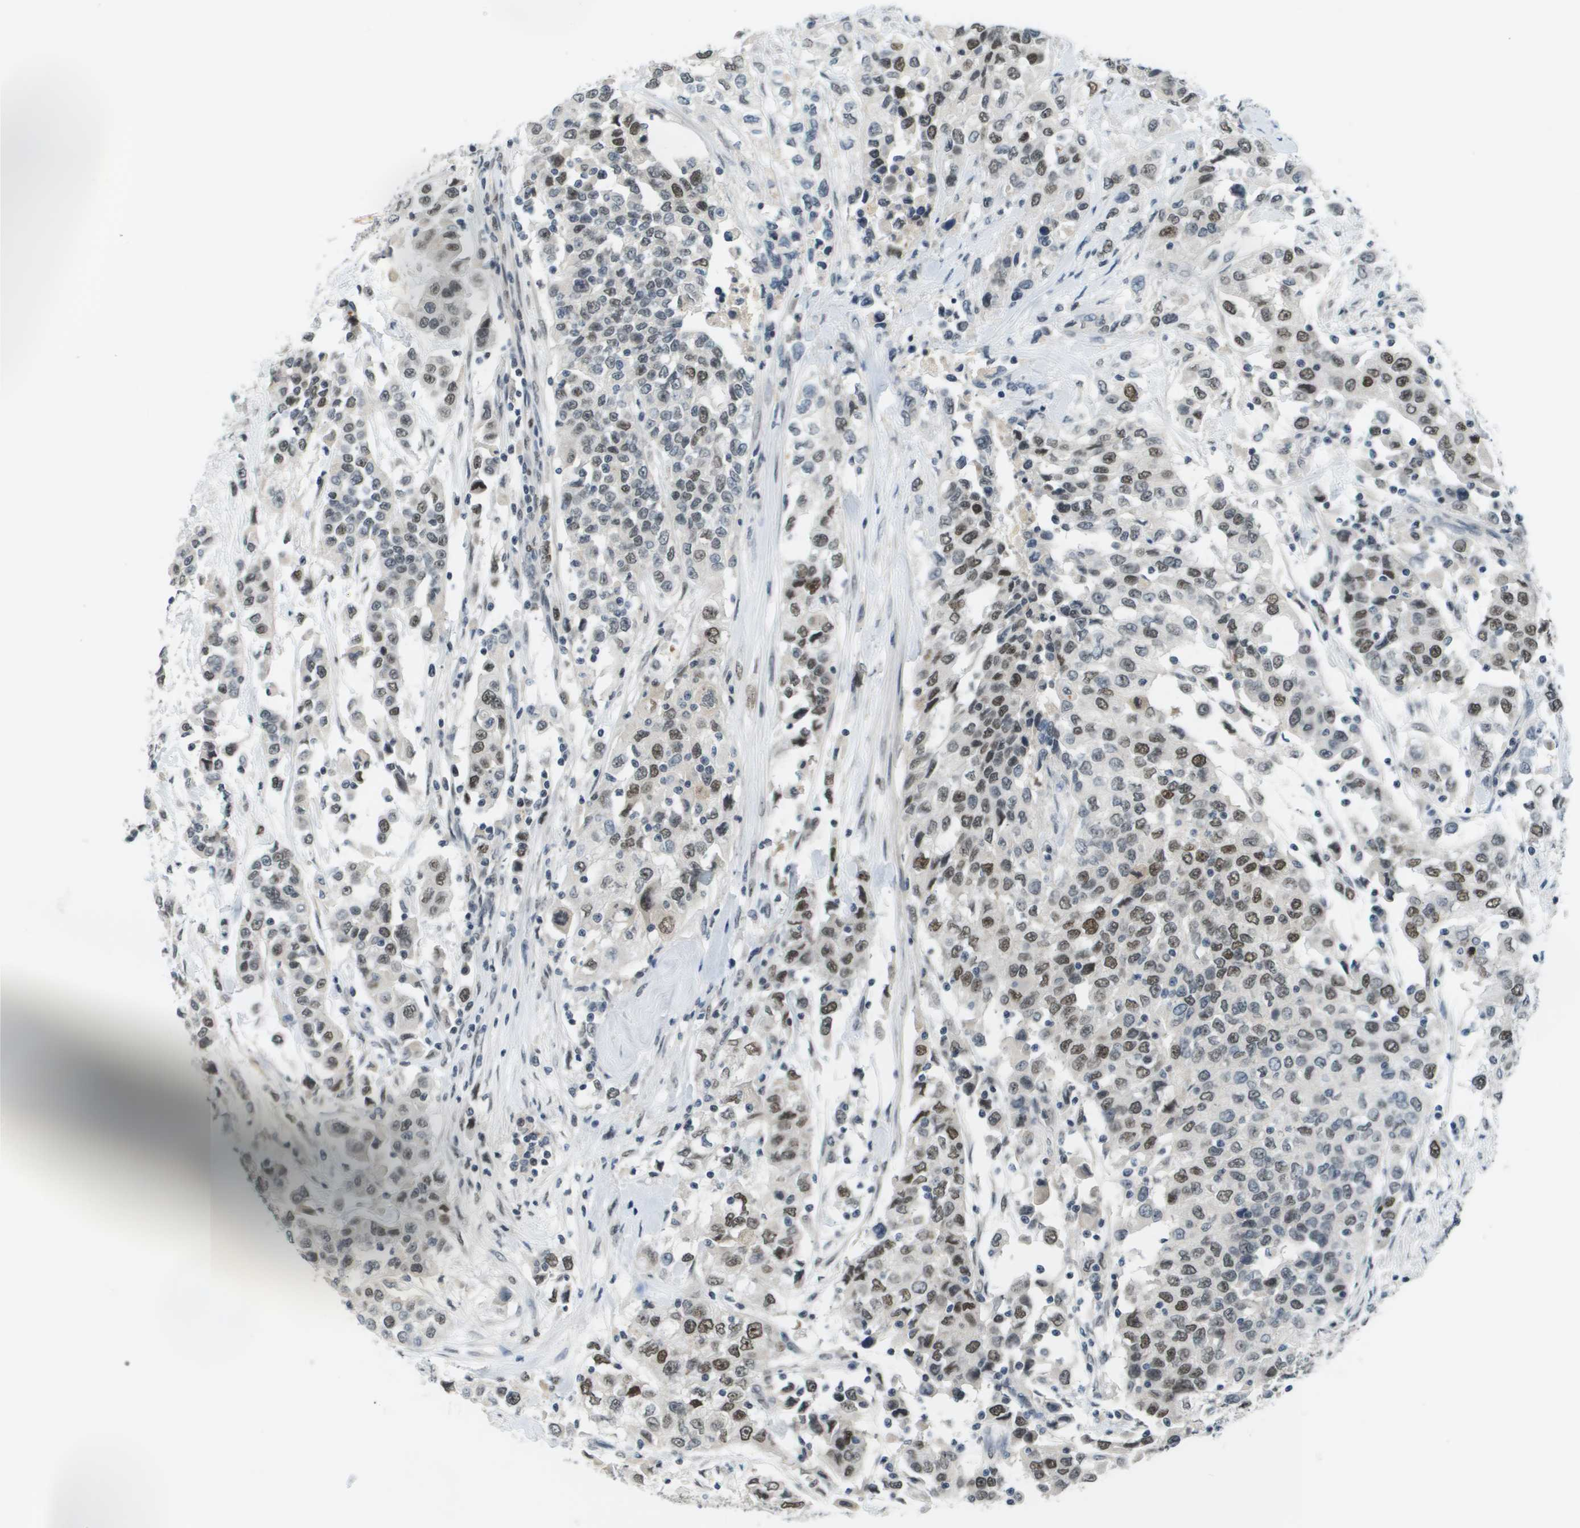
{"staining": {"intensity": "moderate", "quantity": "25%-75%", "location": "nuclear"}, "tissue": "urothelial cancer", "cell_type": "Tumor cells", "image_type": "cancer", "snomed": [{"axis": "morphology", "description": "Urothelial carcinoma, High grade"}, {"axis": "topography", "description": "Urinary bladder"}], "caption": "IHC (DAB) staining of urothelial cancer exhibits moderate nuclear protein expression in about 25%-75% of tumor cells. (Stains: DAB in brown, nuclei in blue, Microscopy: brightfield microscopy at high magnification).", "gene": "CBX5", "patient": {"sex": "female", "age": 80}}